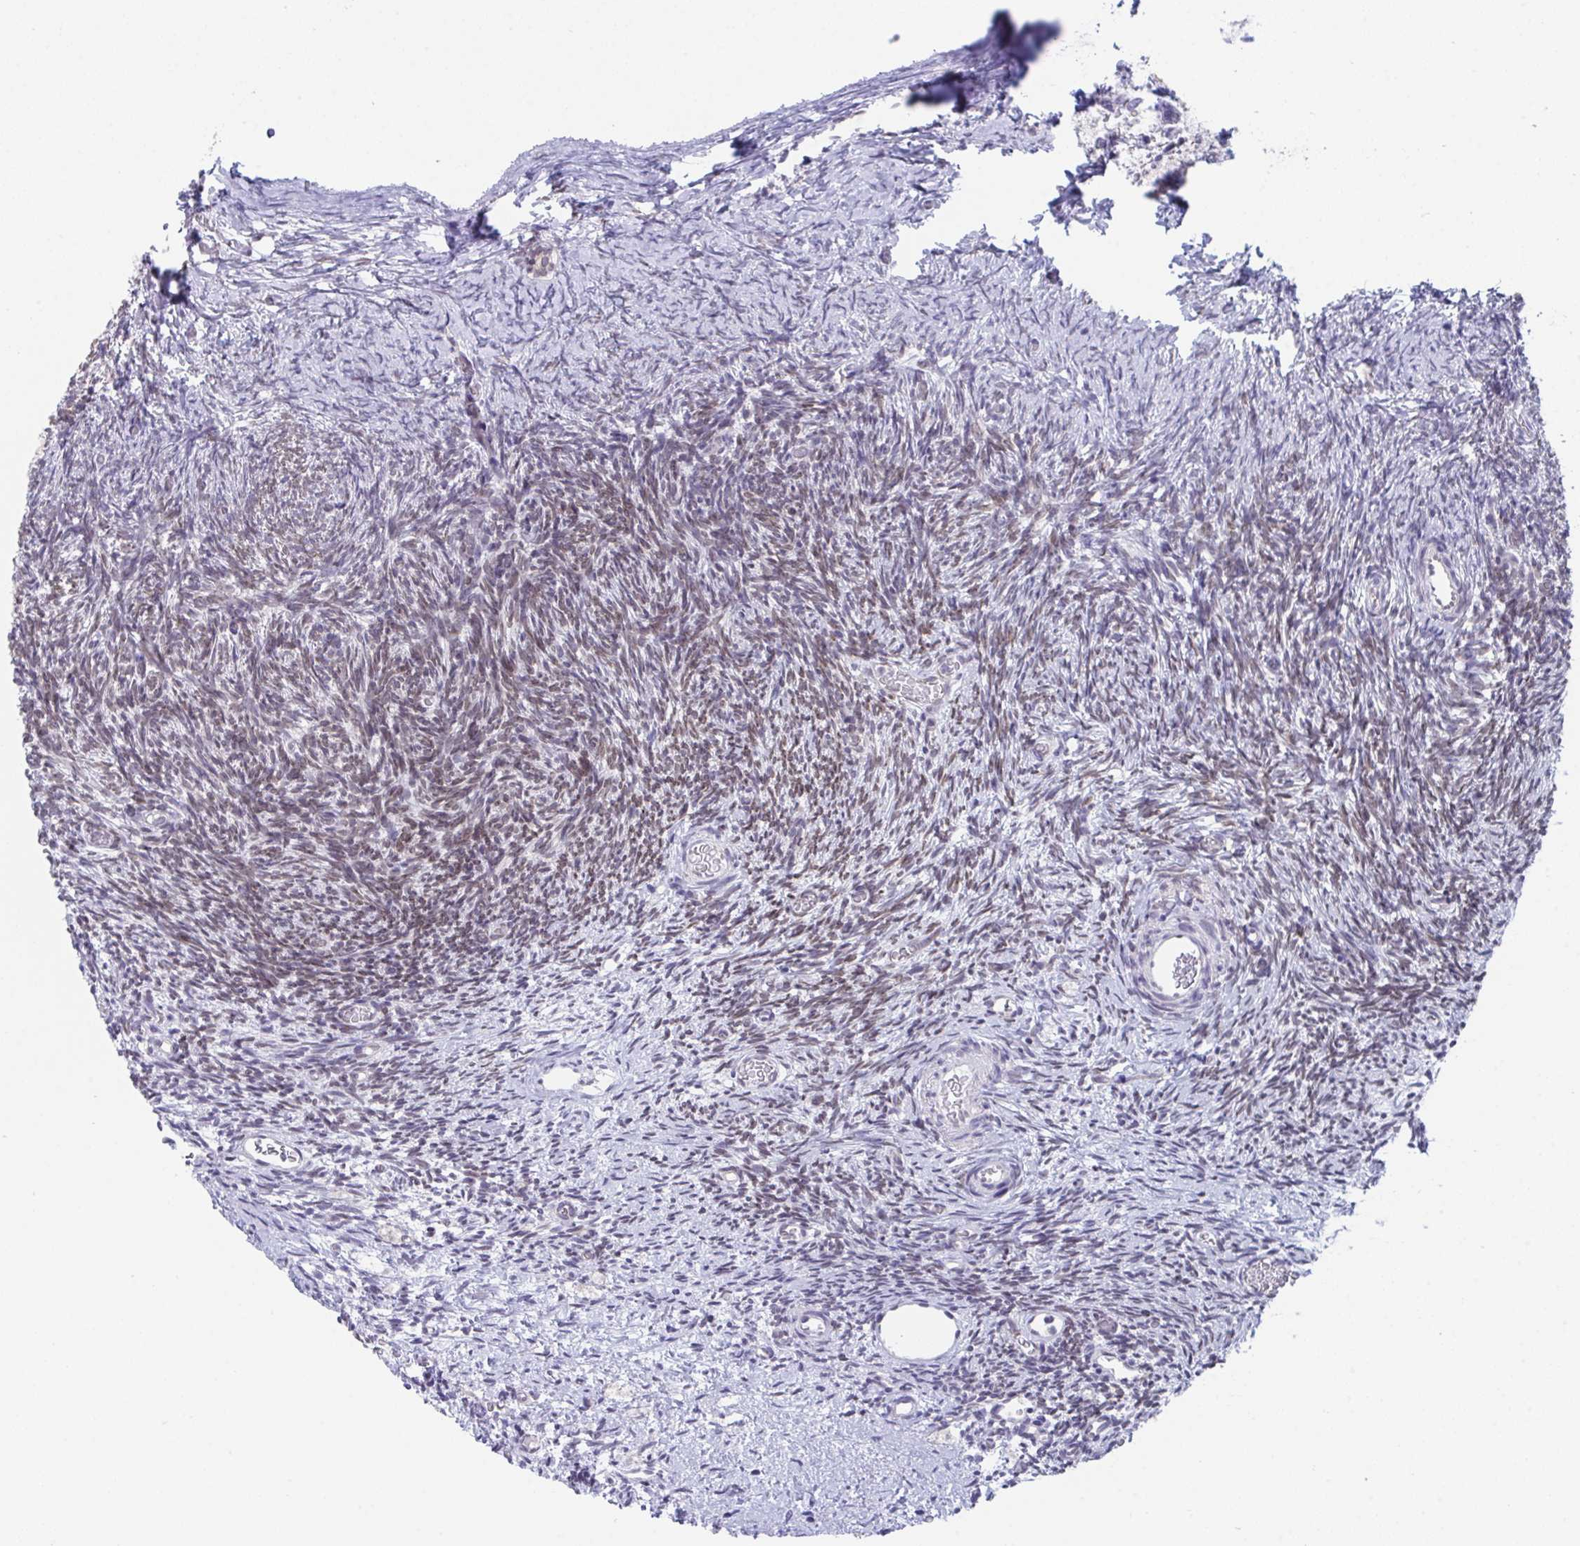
{"staining": {"intensity": "moderate", "quantity": "25%-75%", "location": "nuclear"}, "tissue": "ovary", "cell_type": "Ovarian stroma cells", "image_type": "normal", "snomed": [{"axis": "morphology", "description": "Normal tissue, NOS"}, {"axis": "topography", "description": "Ovary"}], "caption": "High-power microscopy captured an immunohistochemistry (IHC) image of unremarkable ovary, revealing moderate nuclear expression in approximately 25%-75% of ovarian stroma cells.", "gene": "BMAL2", "patient": {"sex": "female", "age": 39}}